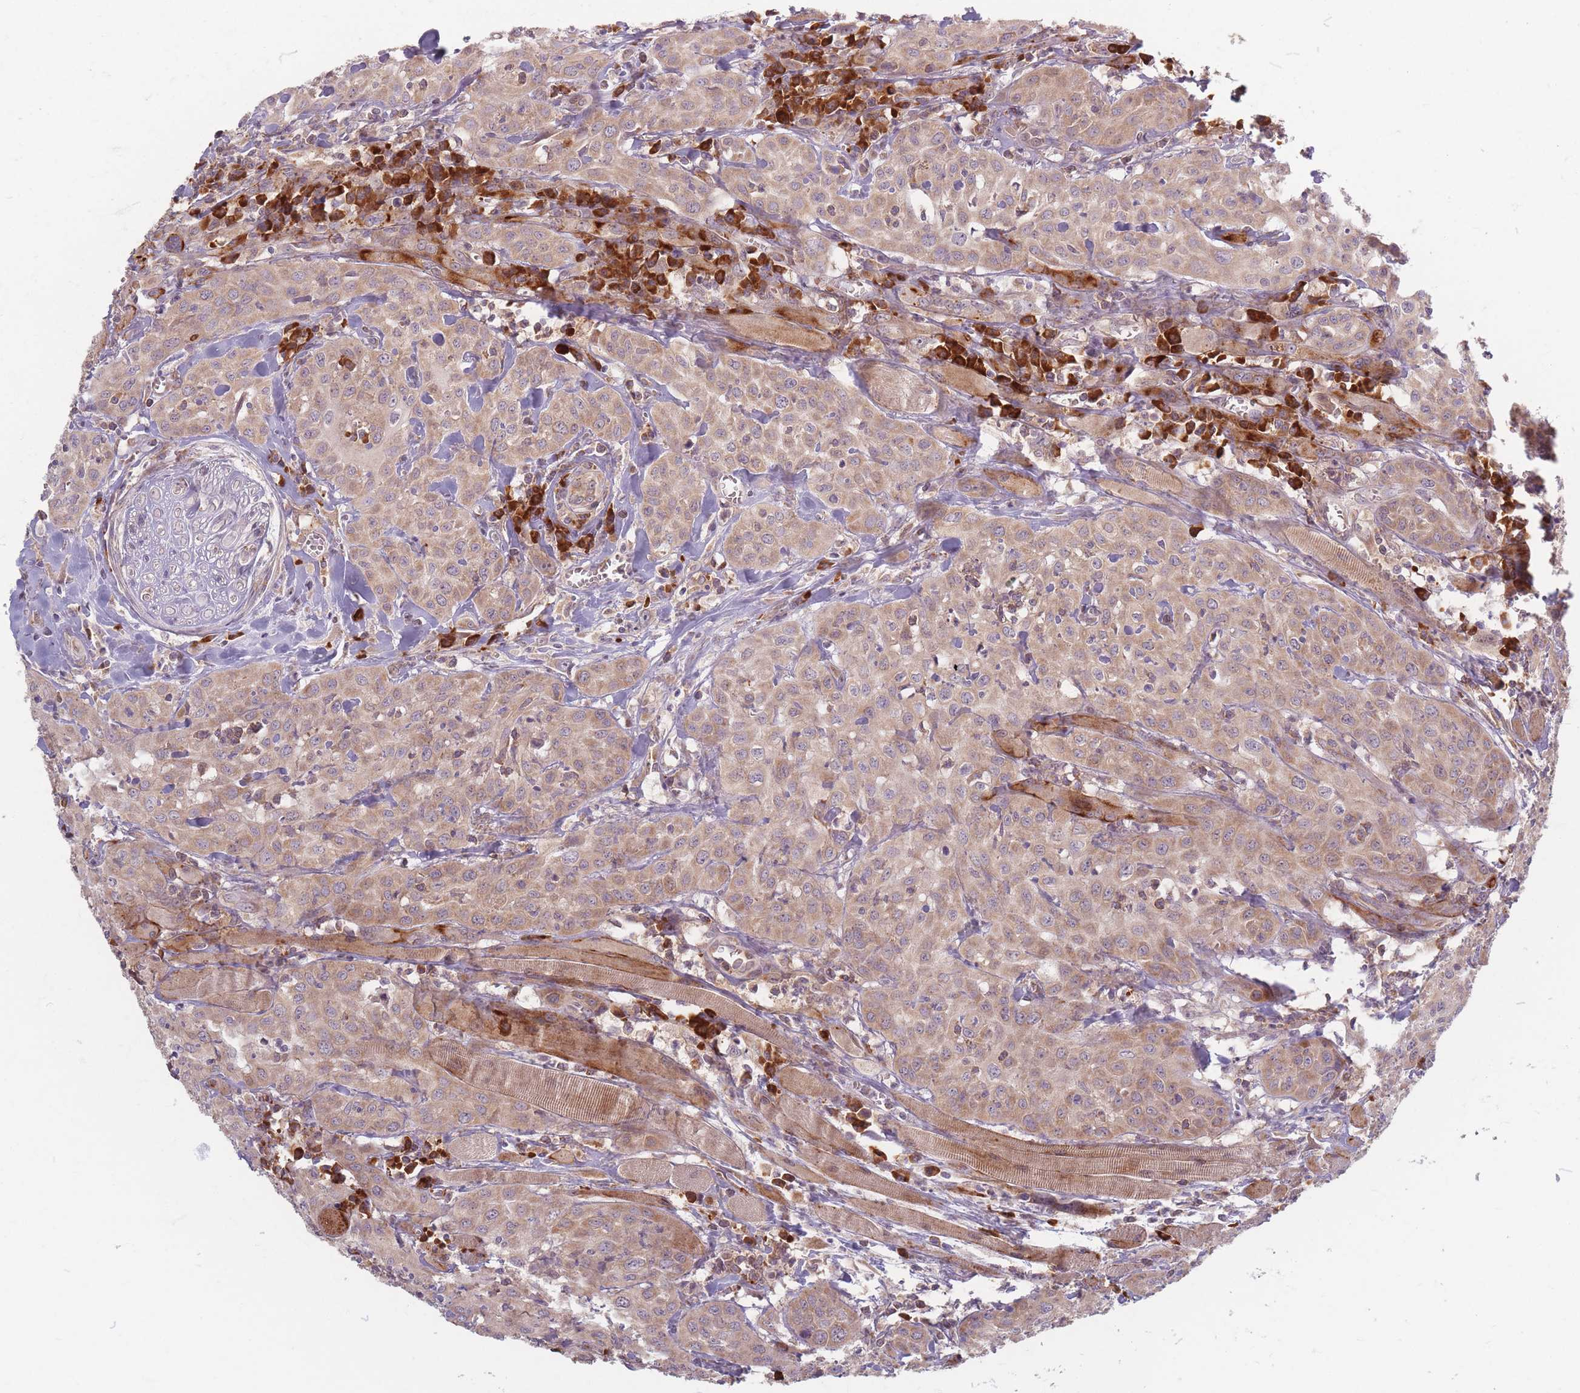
{"staining": {"intensity": "weak", "quantity": ">75%", "location": "cytoplasmic/membranous"}, "tissue": "head and neck cancer", "cell_type": "Tumor cells", "image_type": "cancer", "snomed": [{"axis": "morphology", "description": "Squamous cell carcinoma, NOS"}, {"axis": "topography", "description": "Oral tissue"}, {"axis": "topography", "description": "Head-Neck"}], "caption": "Head and neck cancer stained with a brown dye shows weak cytoplasmic/membranous positive staining in approximately >75% of tumor cells.", "gene": "SMIM14", "patient": {"sex": "female", "age": 70}}